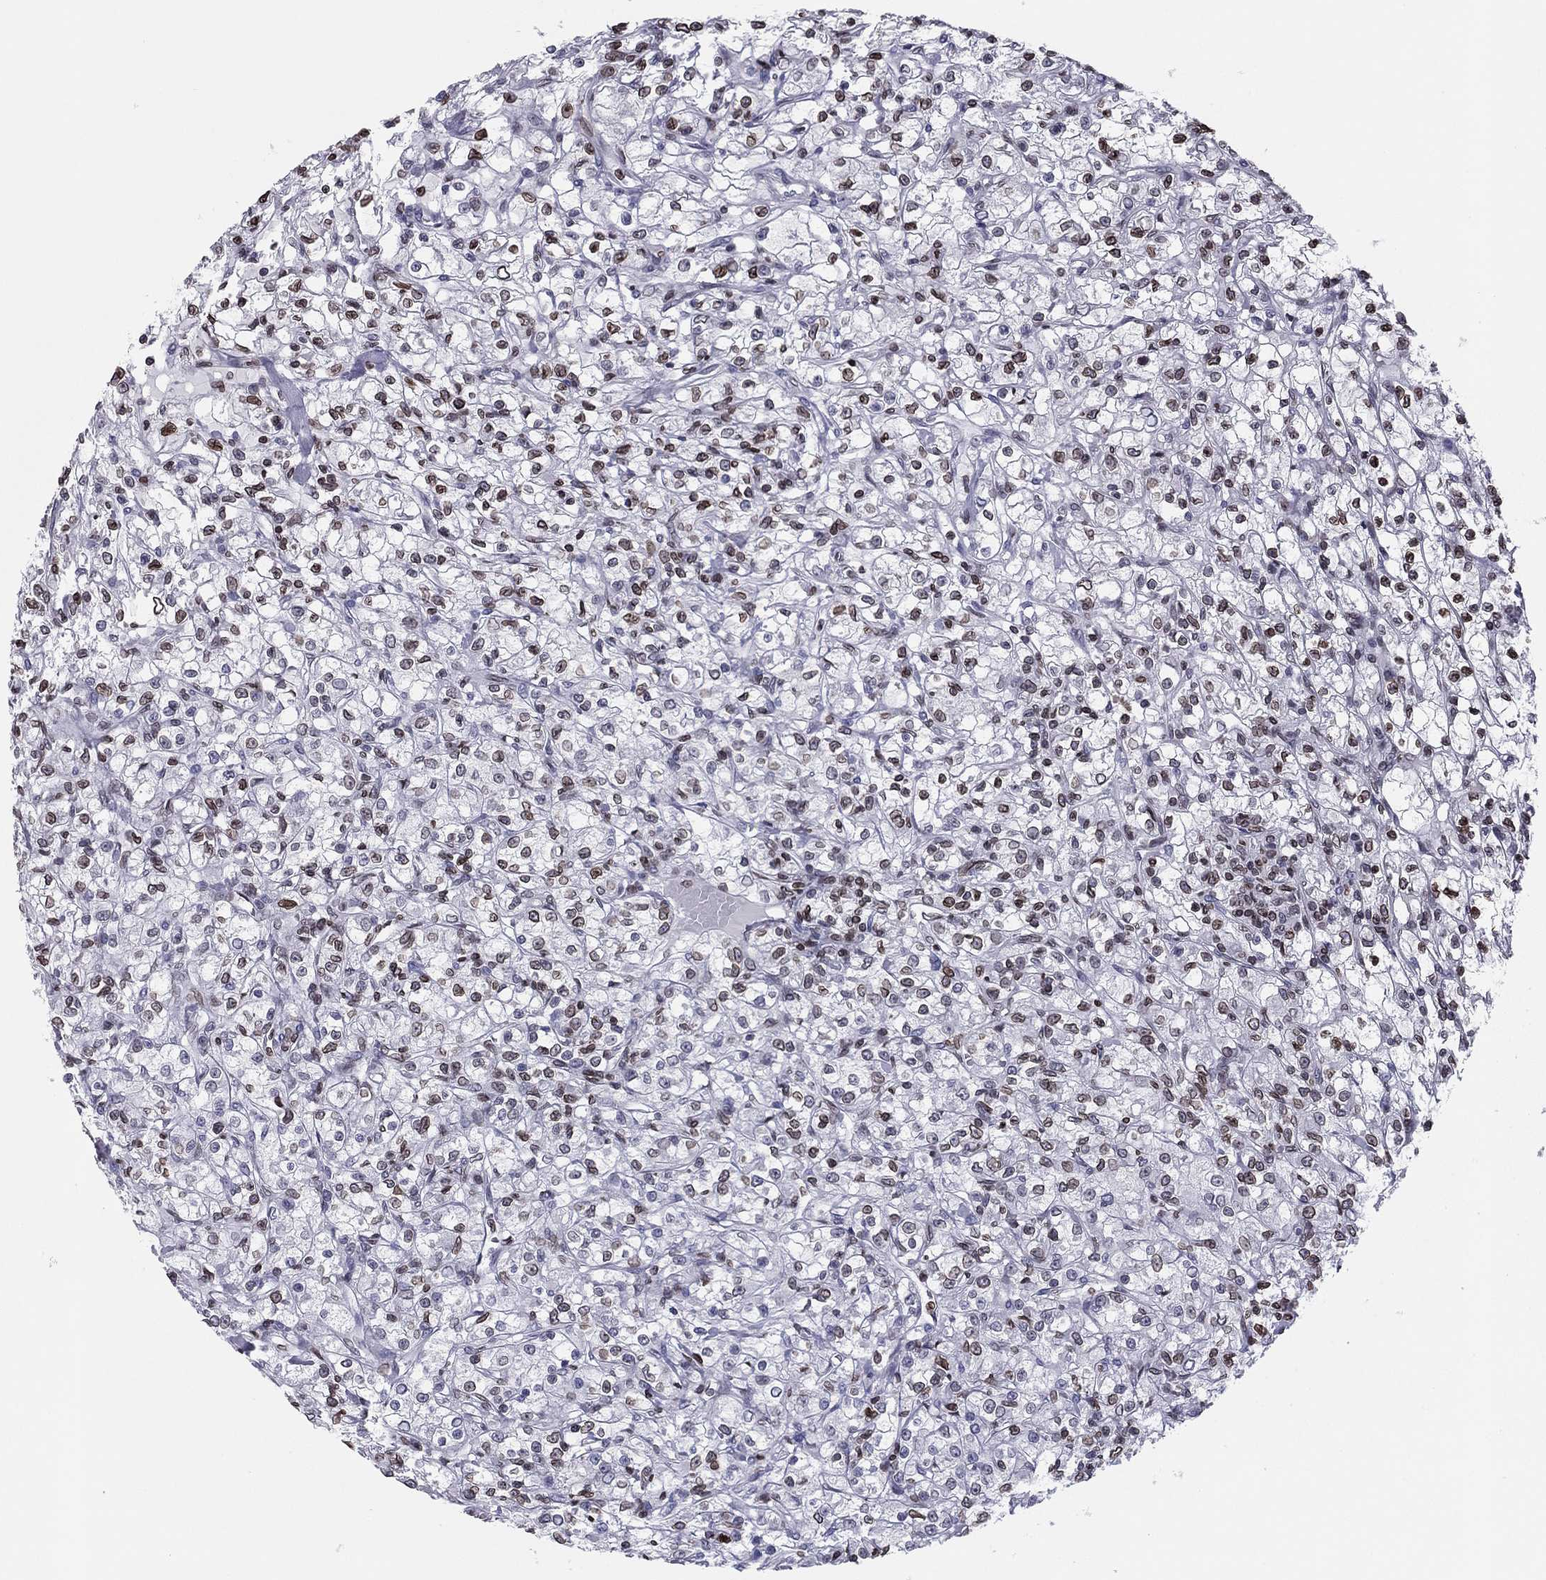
{"staining": {"intensity": "moderate", "quantity": "25%-75%", "location": "cytoplasmic/membranous,nuclear"}, "tissue": "renal cancer", "cell_type": "Tumor cells", "image_type": "cancer", "snomed": [{"axis": "morphology", "description": "Adenocarcinoma, NOS"}, {"axis": "topography", "description": "Kidney"}], "caption": "Tumor cells demonstrate moderate cytoplasmic/membranous and nuclear staining in approximately 25%-75% of cells in adenocarcinoma (renal). (IHC, brightfield microscopy, high magnification).", "gene": "ESPL1", "patient": {"sex": "female", "age": 59}}